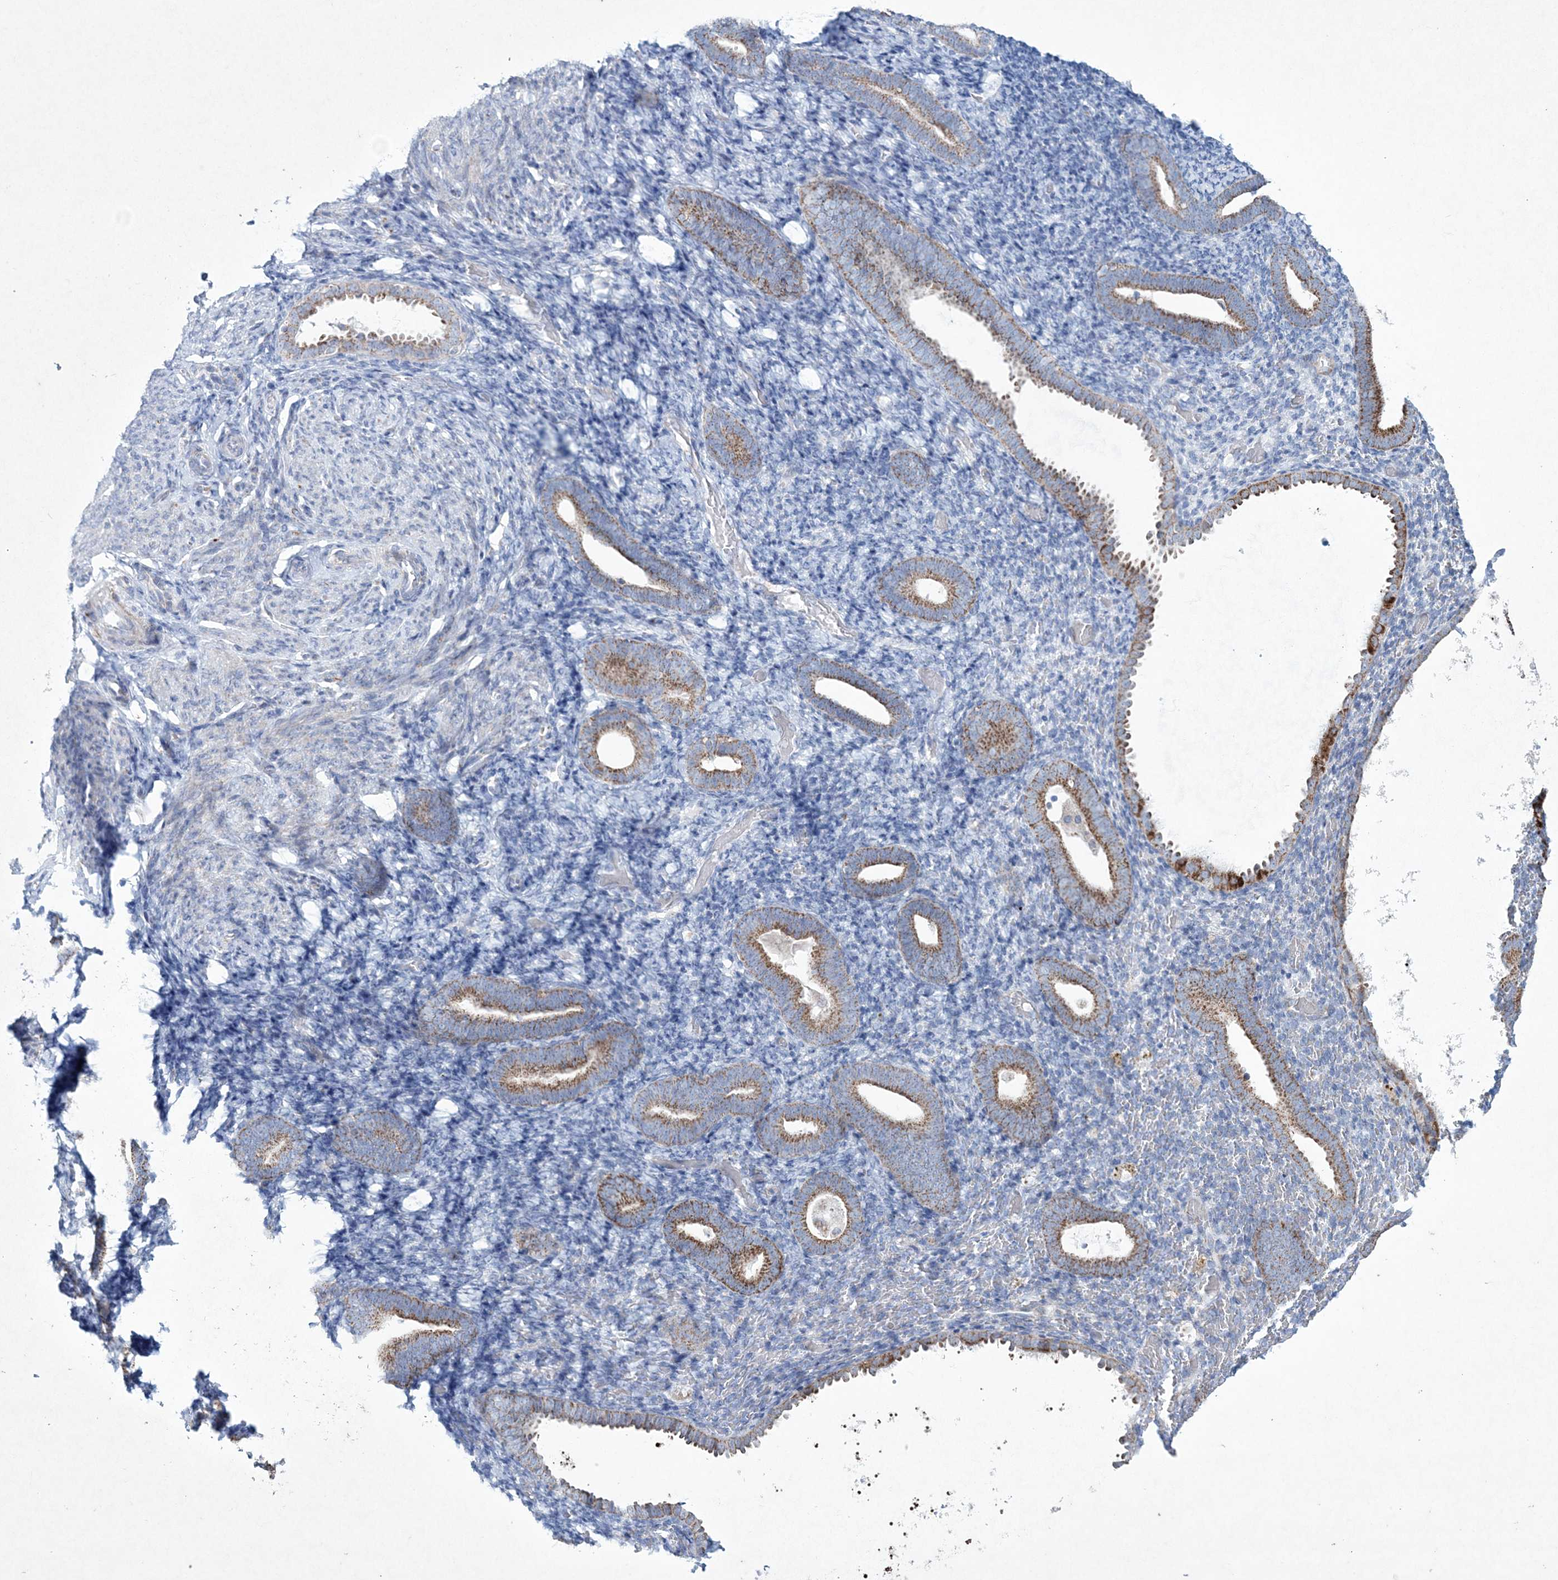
{"staining": {"intensity": "negative", "quantity": "none", "location": "none"}, "tissue": "endometrium", "cell_type": "Cells in endometrial stroma", "image_type": "normal", "snomed": [{"axis": "morphology", "description": "Normal tissue, NOS"}, {"axis": "topography", "description": "Endometrium"}], "caption": "The image reveals no staining of cells in endometrial stroma in benign endometrium.", "gene": "CES4A", "patient": {"sex": "female", "age": 51}}